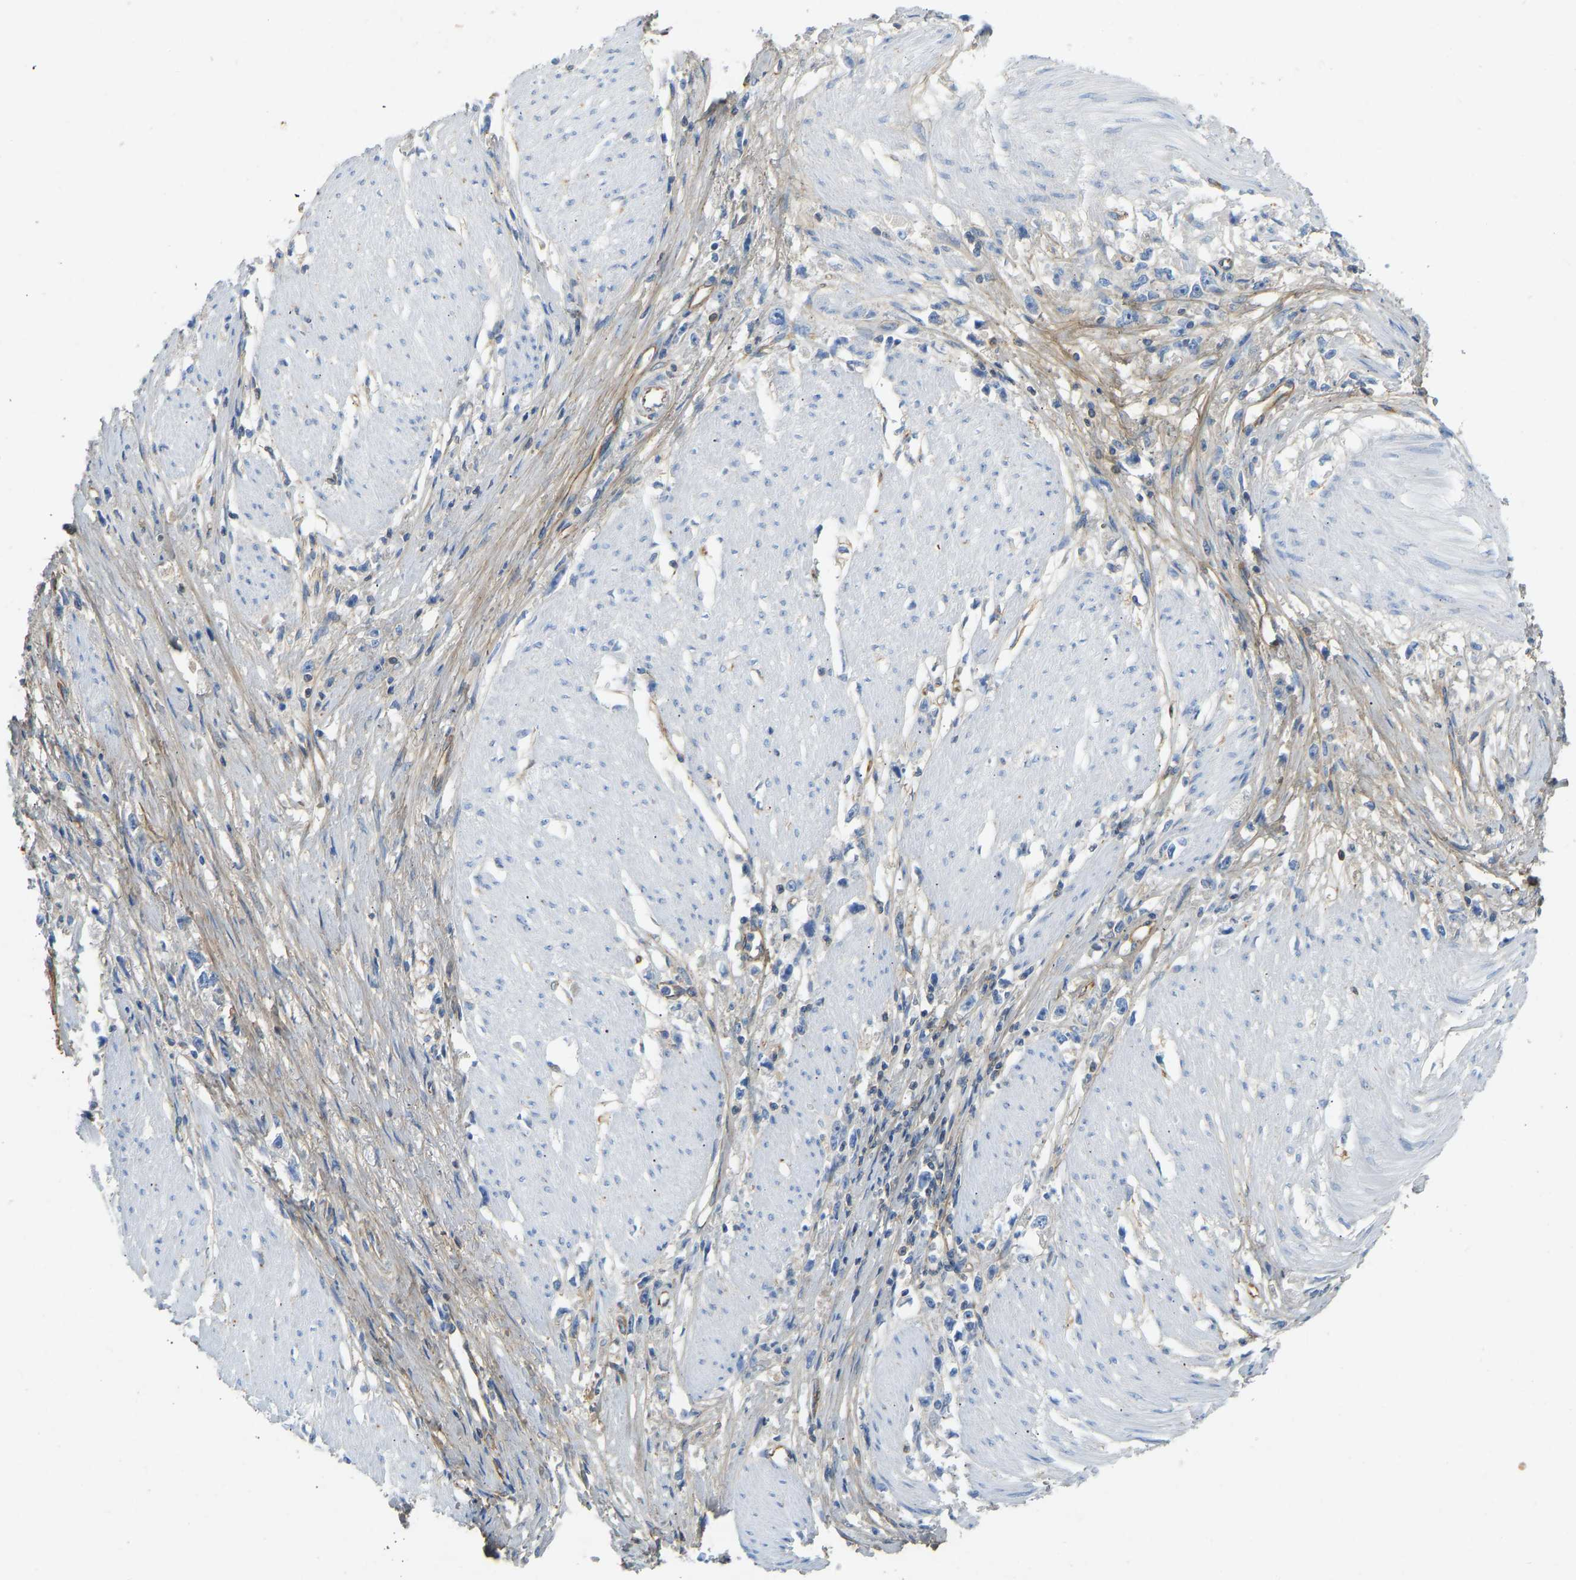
{"staining": {"intensity": "negative", "quantity": "none", "location": "none"}, "tissue": "stomach cancer", "cell_type": "Tumor cells", "image_type": "cancer", "snomed": [{"axis": "morphology", "description": "Adenocarcinoma, NOS"}, {"axis": "topography", "description": "Stomach"}], "caption": "There is no significant staining in tumor cells of stomach adenocarcinoma.", "gene": "TECTA", "patient": {"sex": "female", "age": 59}}